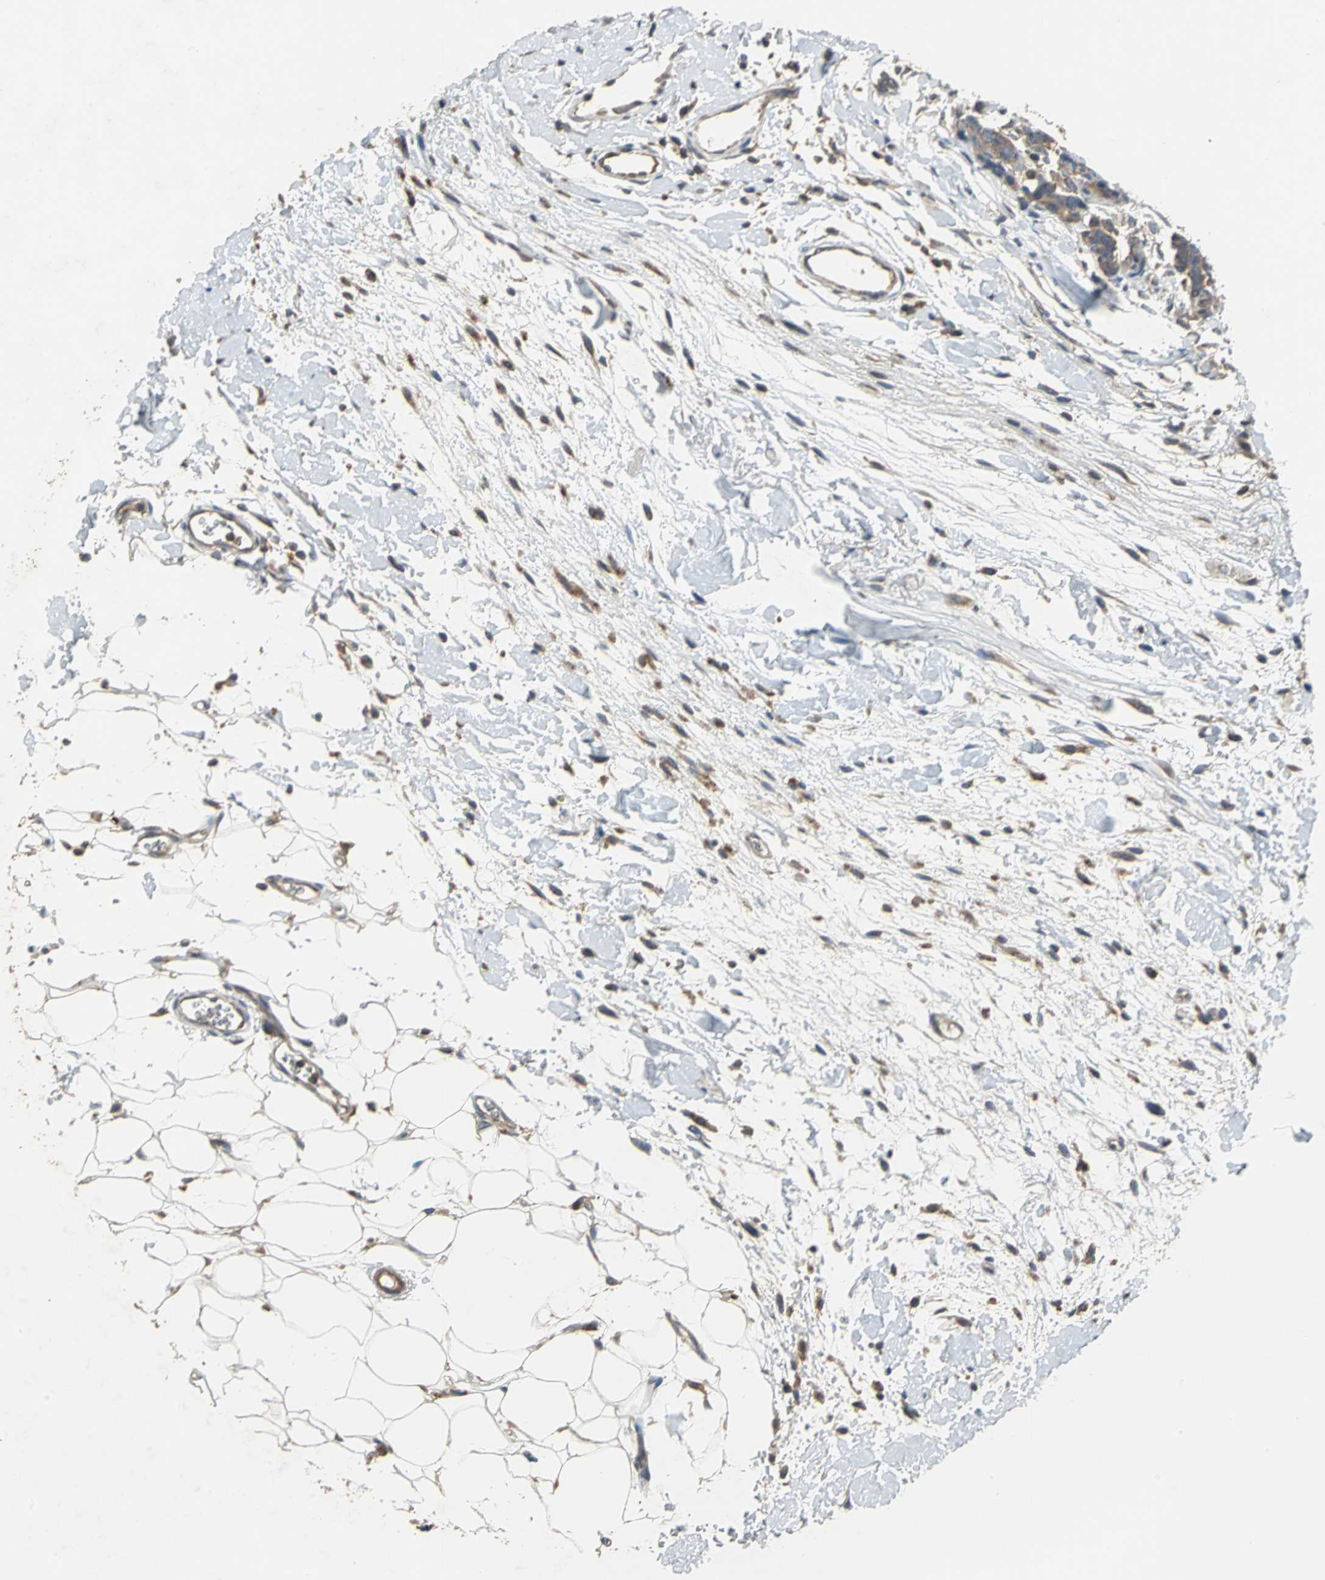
{"staining": {"intensity": "moderate", "quantity": ">75%", "location": "cytoplasmic/membranous"}, "tissue": "breast cancer", "cell_type": "Tumor cells", "image_type": "cancer", "snomed": [{"axis": "morphology", "description": "Duct carcinoma"}, {"axis": "topography", "description": "Breast"}], "caption": "Protein analysis of infiltrating ductal carcinoma (breast) tissue exhibits moderate cytoplasmic/membranous positivity in about >75% of tumor cells.", "gene": "MET", "patient": {"sex": "female", "age": 87}}